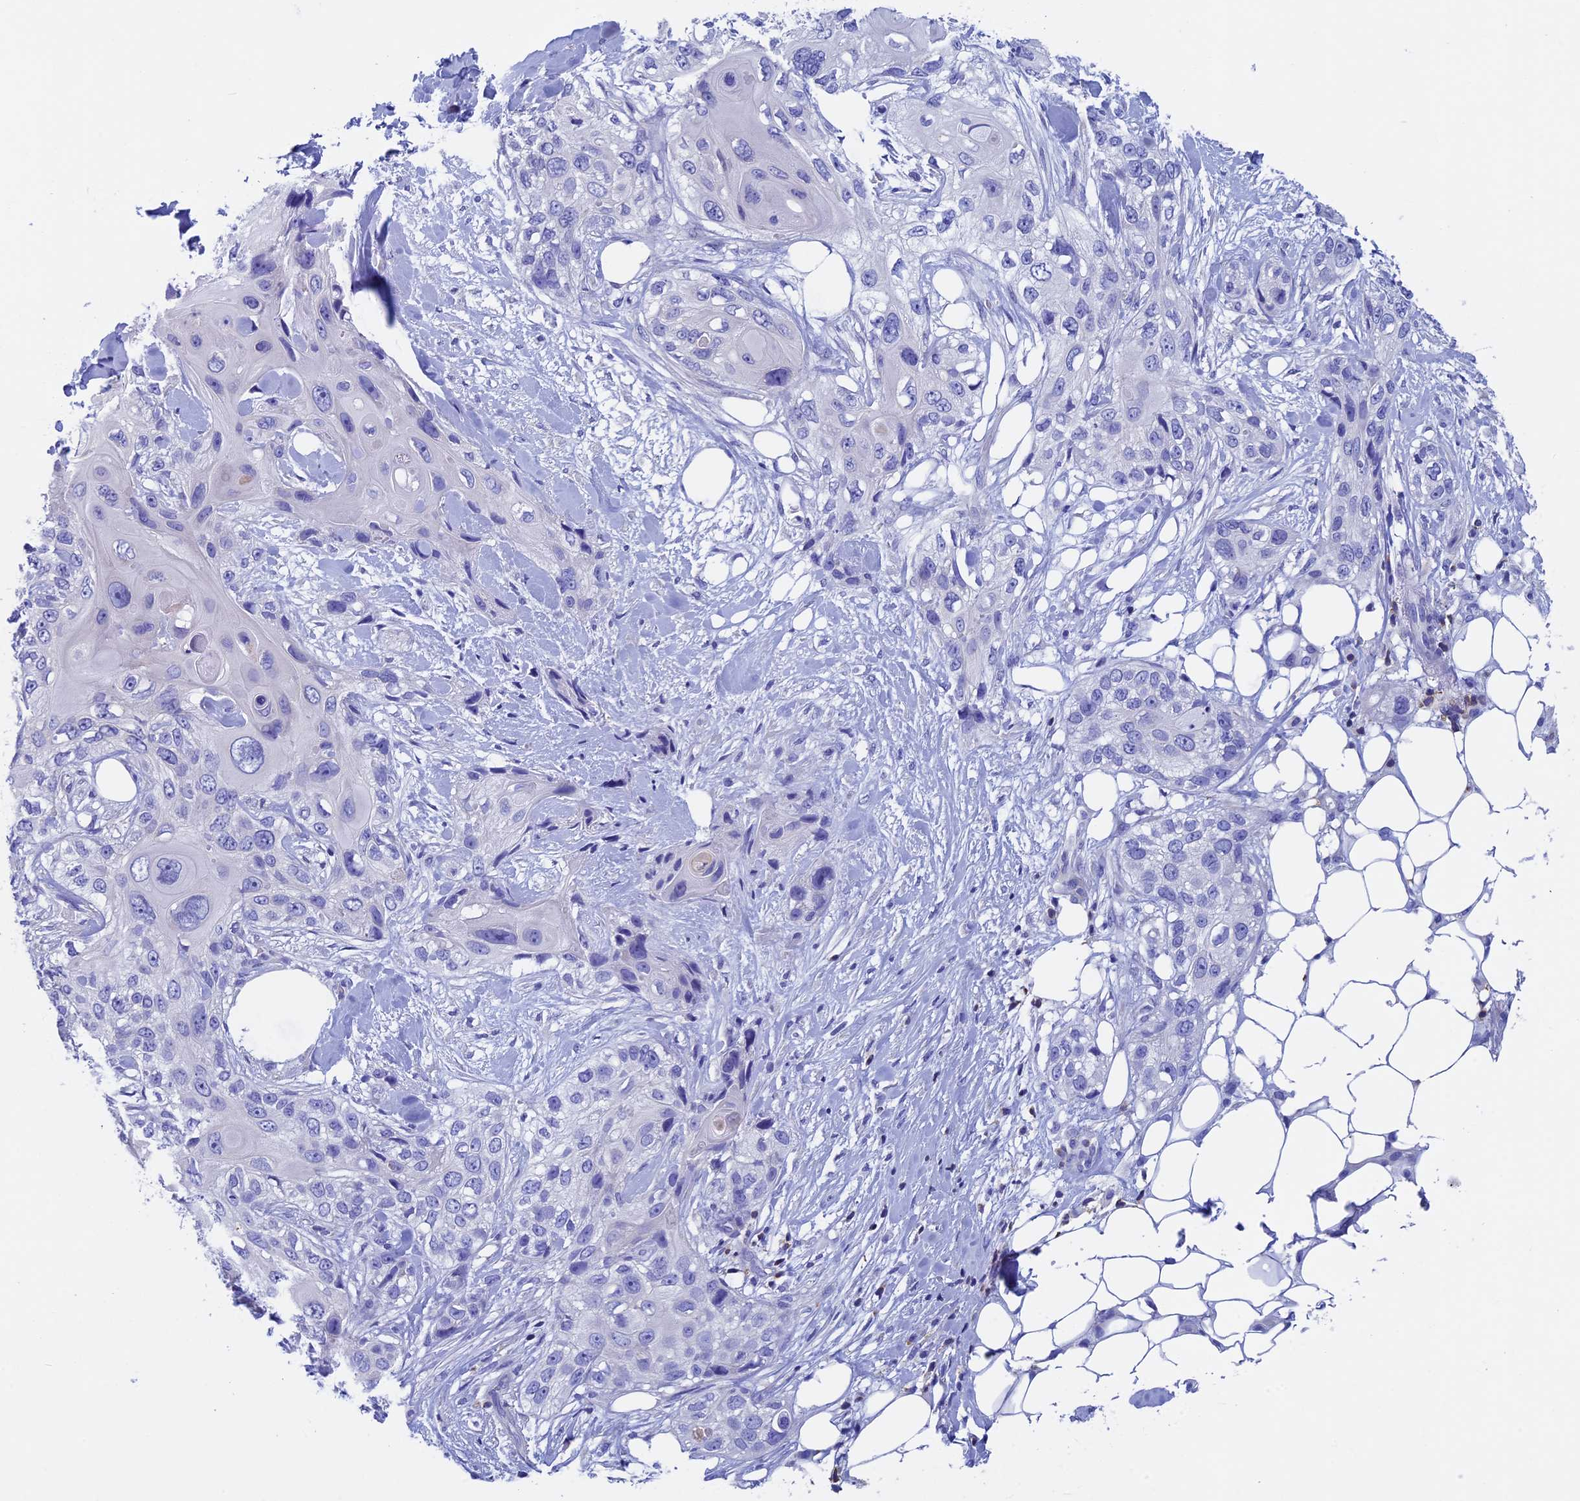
{"staining": {"intensity": "negative", "quantity": "none", "location": "none"}, "tissue": "skin cancer", "cell_type": "Tumor cells", "image_type": "cancer", "snomed": [{"axis": "morphology", "description": "Normal tissue, NOS"}, {"axis": "morphology", "description": "Squamous cell carcinoma, NOS"}, {"axis": "topography", "description": "Skin"}], "caption": "Skin cancer (squamous cell carcinoma) was stained to show a protein in brown. There is no significant expression in tumor cells. (DAB (3,3'-diaminobenzidine) IHC visualized using brightfield microscopy, high magnification).", "gene": "SEPTIN1", "patient": {"sex": "male", "age": 72}}